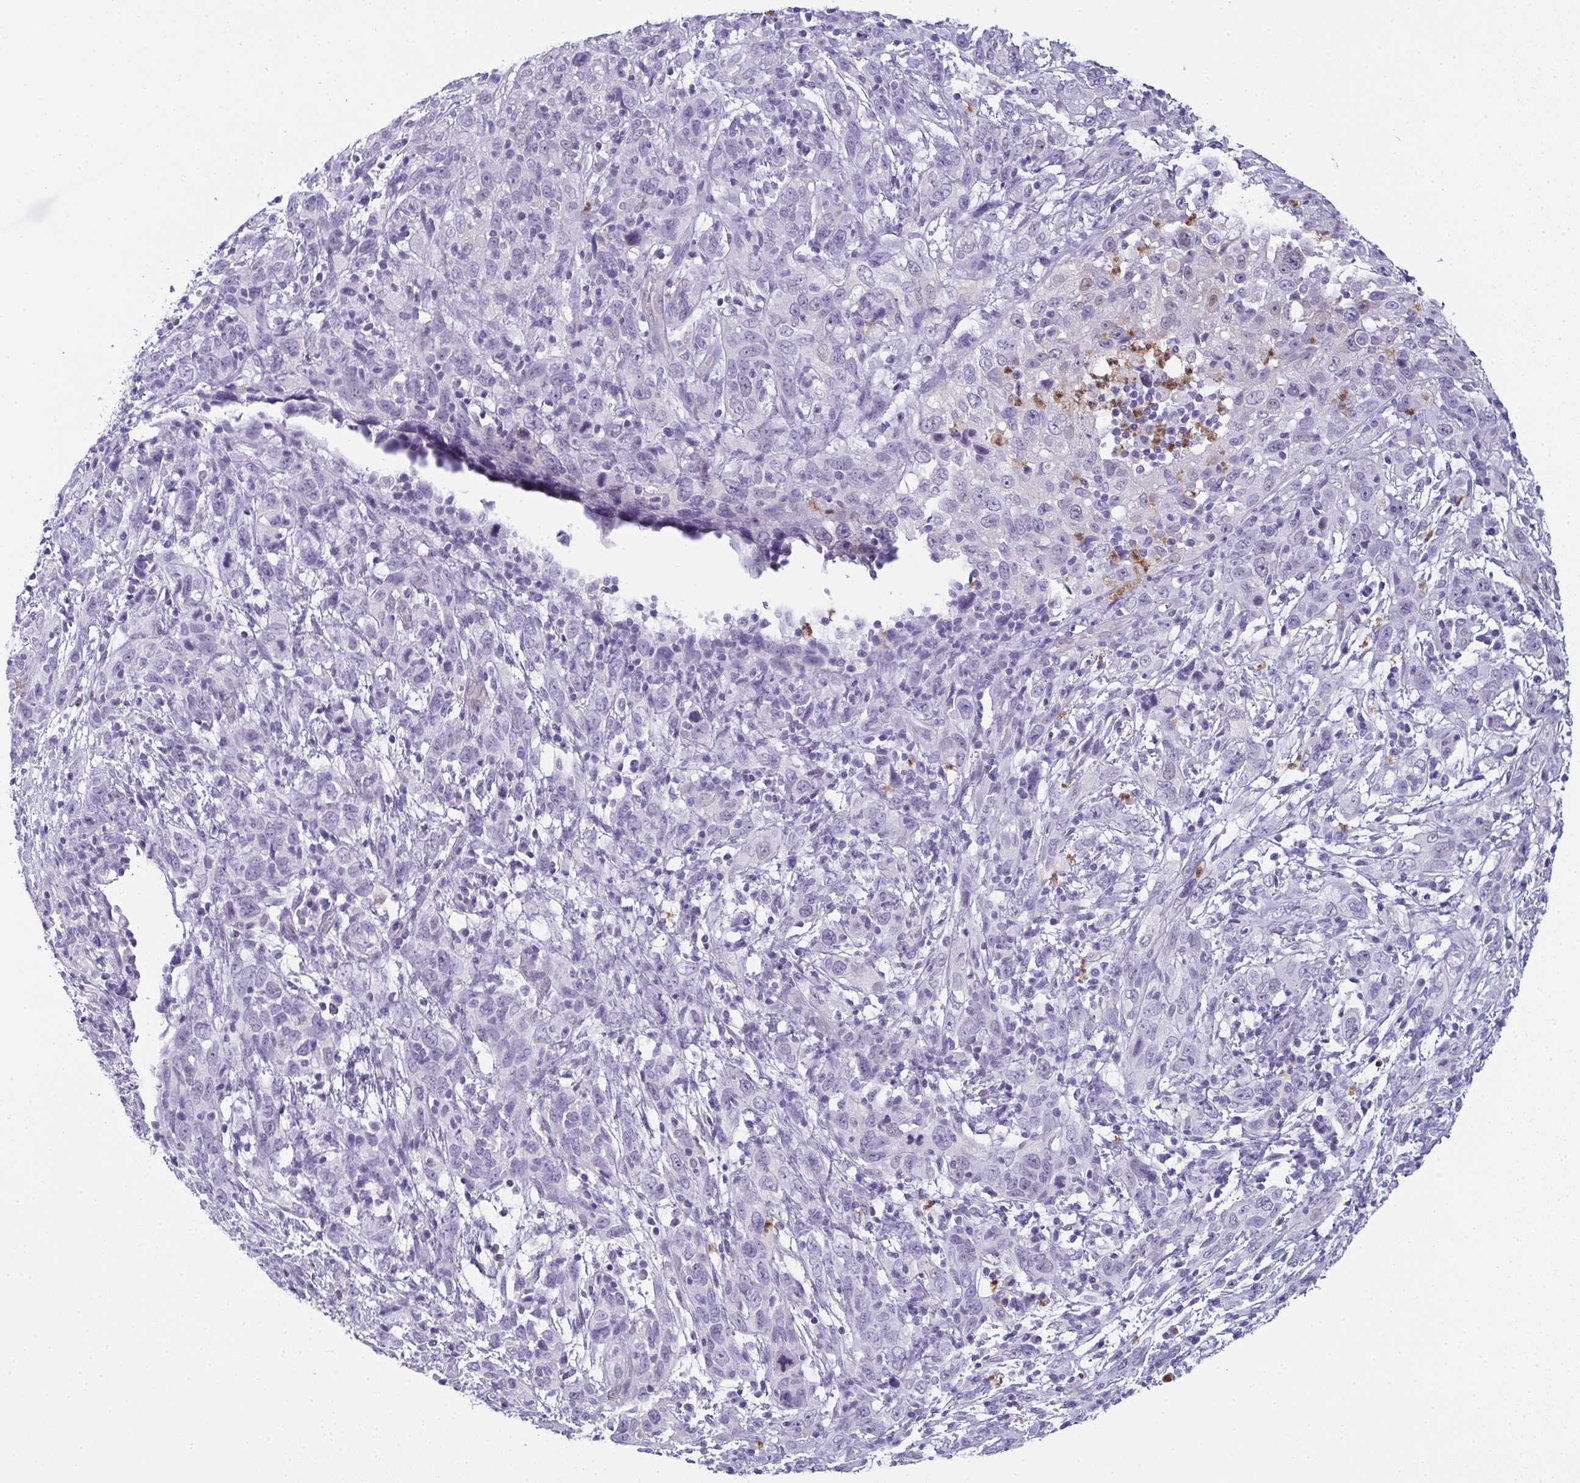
{"staining": {"intensity": "negative", "quantity": "none", "location": "none"}, "tissue": "cervical cancer", "cell_type": "Tumor cells", "image_type": "cancer", "snomed": [{"axis": "morphology", "description": "Adenocarcinoma, NOS"}, {"axis": "topography", "description": "Cervix"}], "caption": "An image of human adenocarcinoma (cervical) is negative for staining in tumor cells.", "gene": "CDA", "patient": {"sex": "female", "age": 40}}